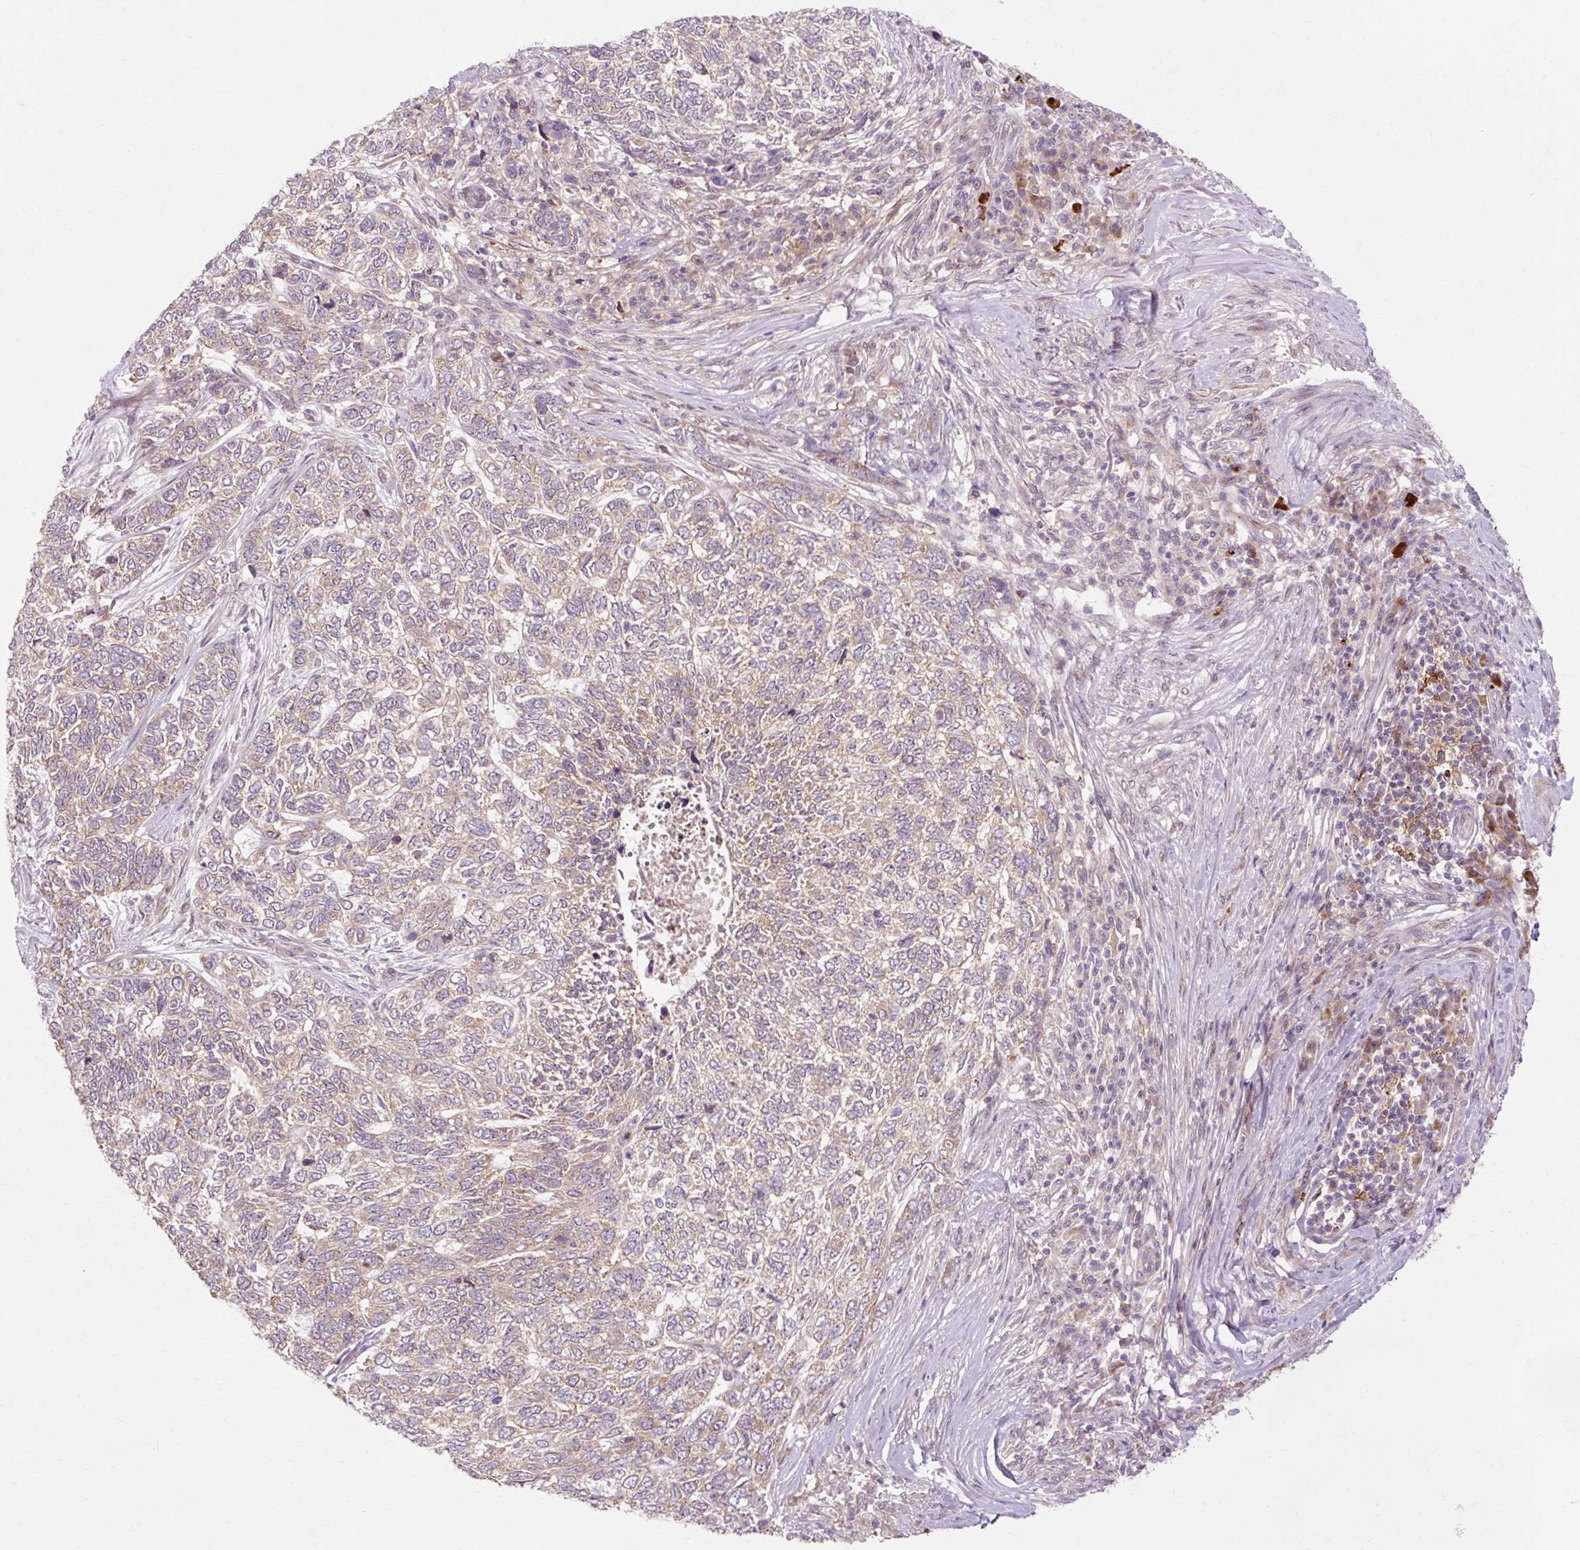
{"staining": {"intensity": "weak", "quantity": "25%-75%", "location": "cytoplasmic/membranous"}, "tissue": "skin cancer", "cell_type": "Tumor cells", "image_type": "cancer", "snomed": [{"axis": "morphology", "description": "Basal cell carcinoma"}, {"axis": "topography", "description": "Skin"}], "caption": "There is low levels of weak cytoplasmic/membranous positivity in tumor cells of skin basal cell carcinoma, as demonstrated by immunohistochemical staining (brown color).", "gene": "GEMIN2", "patient": {"sex": "female", "age": 65}}